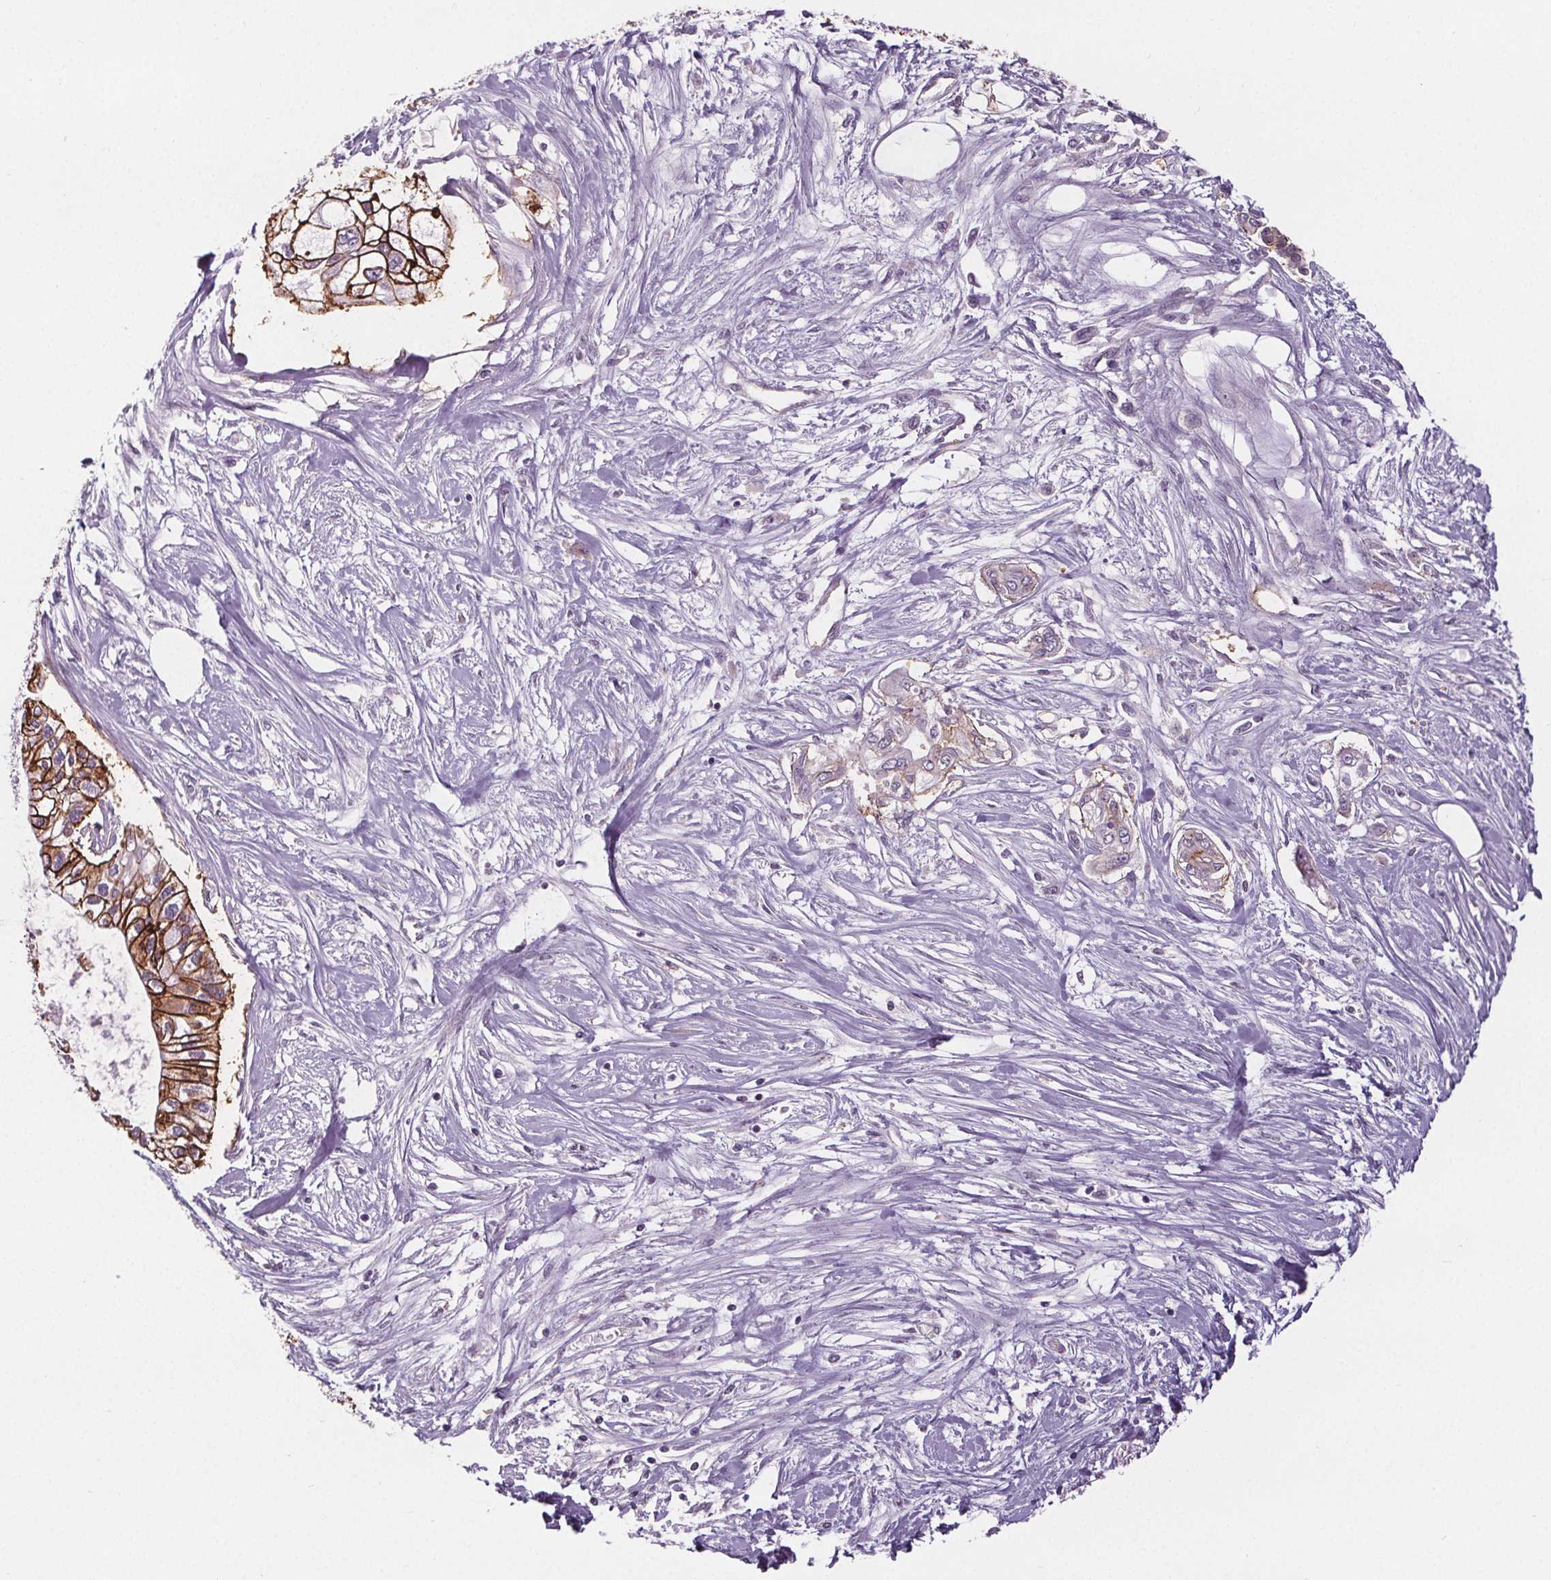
{"staining": {"intensity": "strong", "quantity": "25%-75%", "location": "cytoplasmic/membranous"}, "tissue": "pancreatic cancer", "cell_type": "Tumor cells", "image_type": "cancer", "snomed": [{"axis": "morphology", "description": "Adenocarcinoma, NOS"}, {"axis": "topography", "description": "Pancreas"}], "caption": "Pancreatic adenocarcinoma tissue exhibits strong cytoplasmic/membranous staining in approximately 25%-75% of tumor cells, visualized by immunohistochemistry. The staining was performed using DAB (3,3'-diaminobenzidine) to visualize the protein expression in brown, while the nuclei were stained in blue with hematoxylin (Magnification: 20x).", "gene": "ATP1A1", "patient": {"sex": "female", "age": 77}}